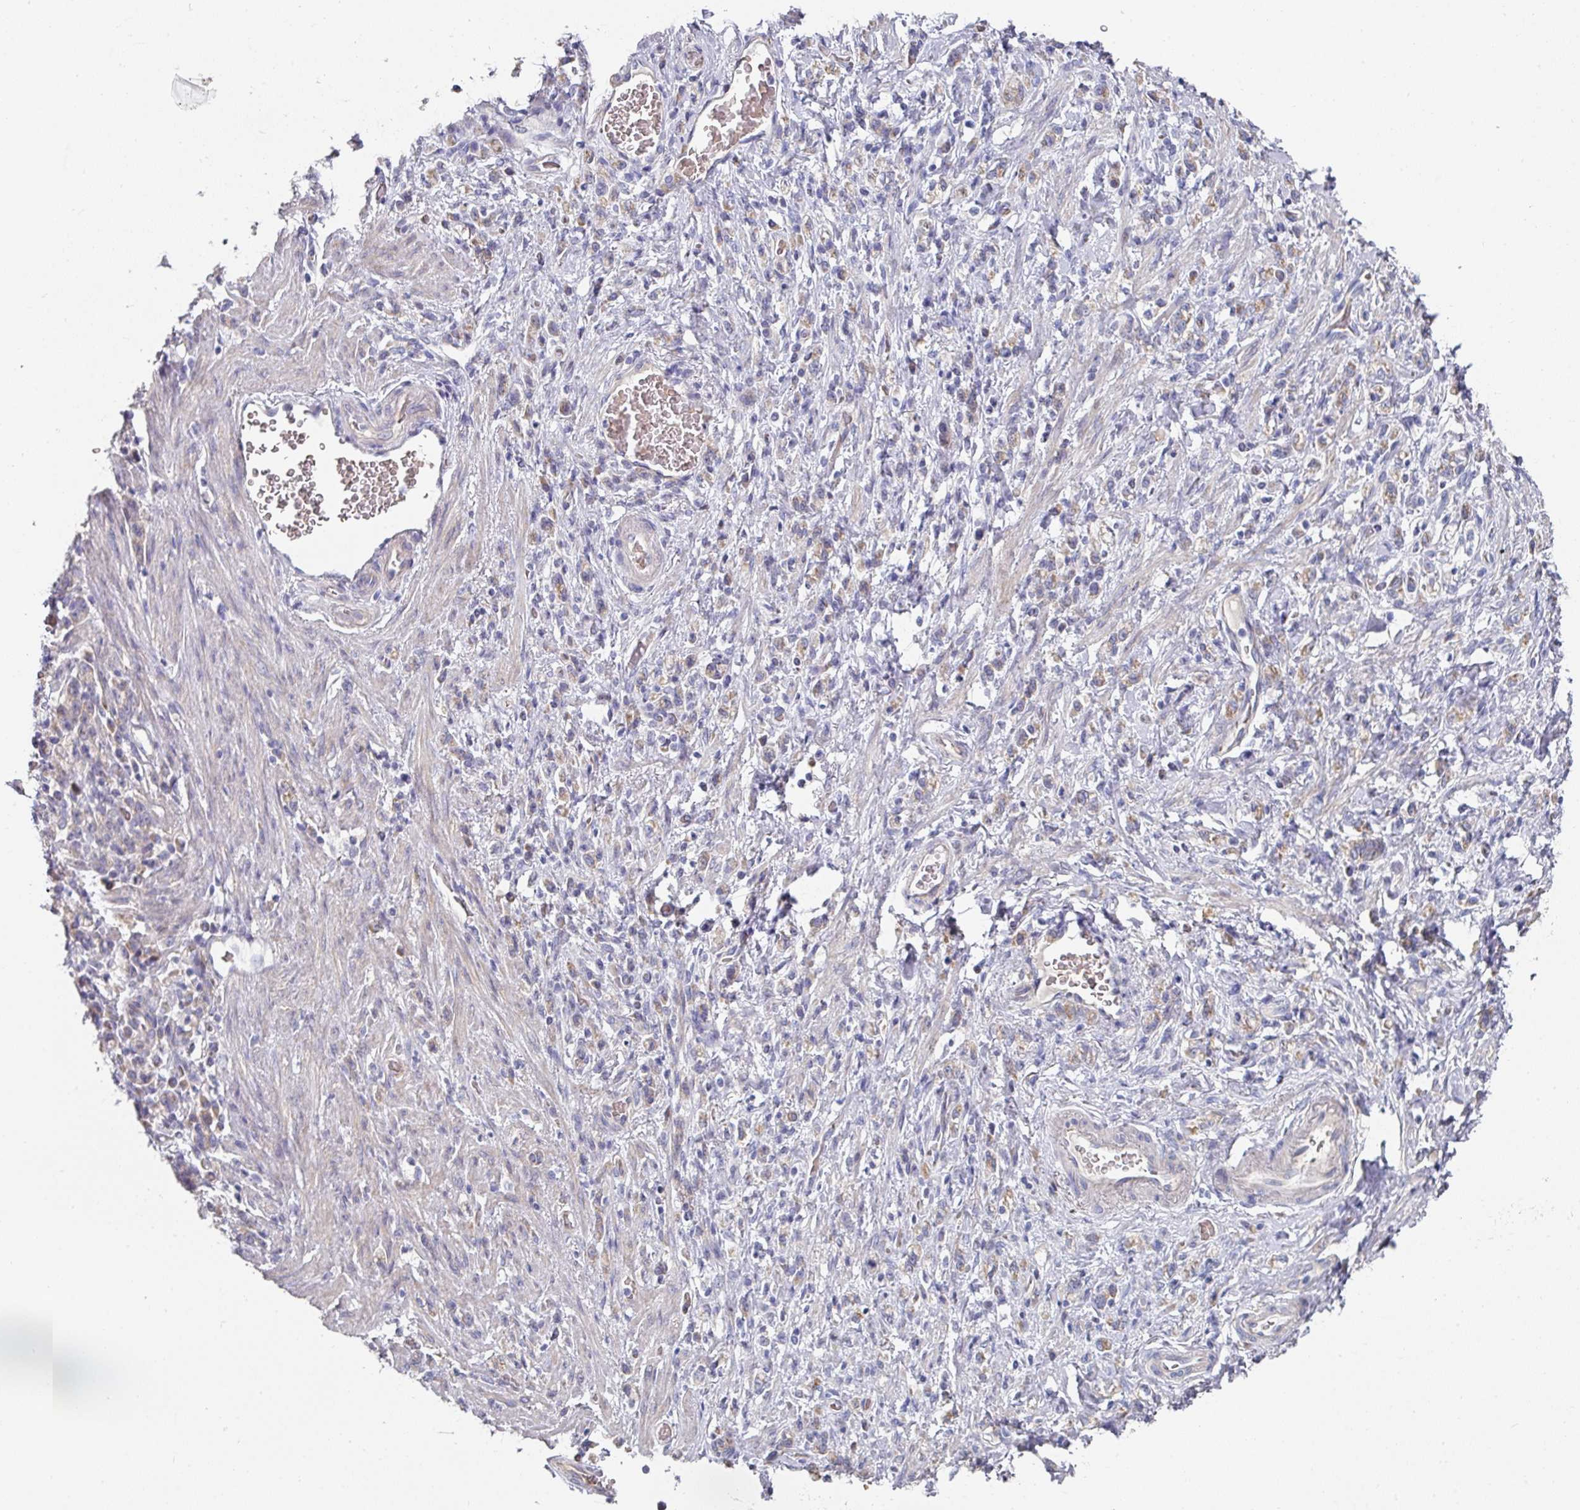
{"staining": {"intensity": "weak", "quantity": "<25%", "location": "cytoplasmic/membranous"}, "tissue": "stomach cancer", "cell_type": "Tumor cells", "image_type": "cancer", "snomed": [{"axis": "morphology", "description": "Adenocarcinoma, NOS"}, {"axis": "topography", "description": "Stomach"}], "caption": "Immunohistochemistry (IHC) of human stomach cancer (adenocarcinoma) displays no positivity in tumor cells.", "gene": "PYROXD2", "patient": {"sex": "male", "age": 77}}